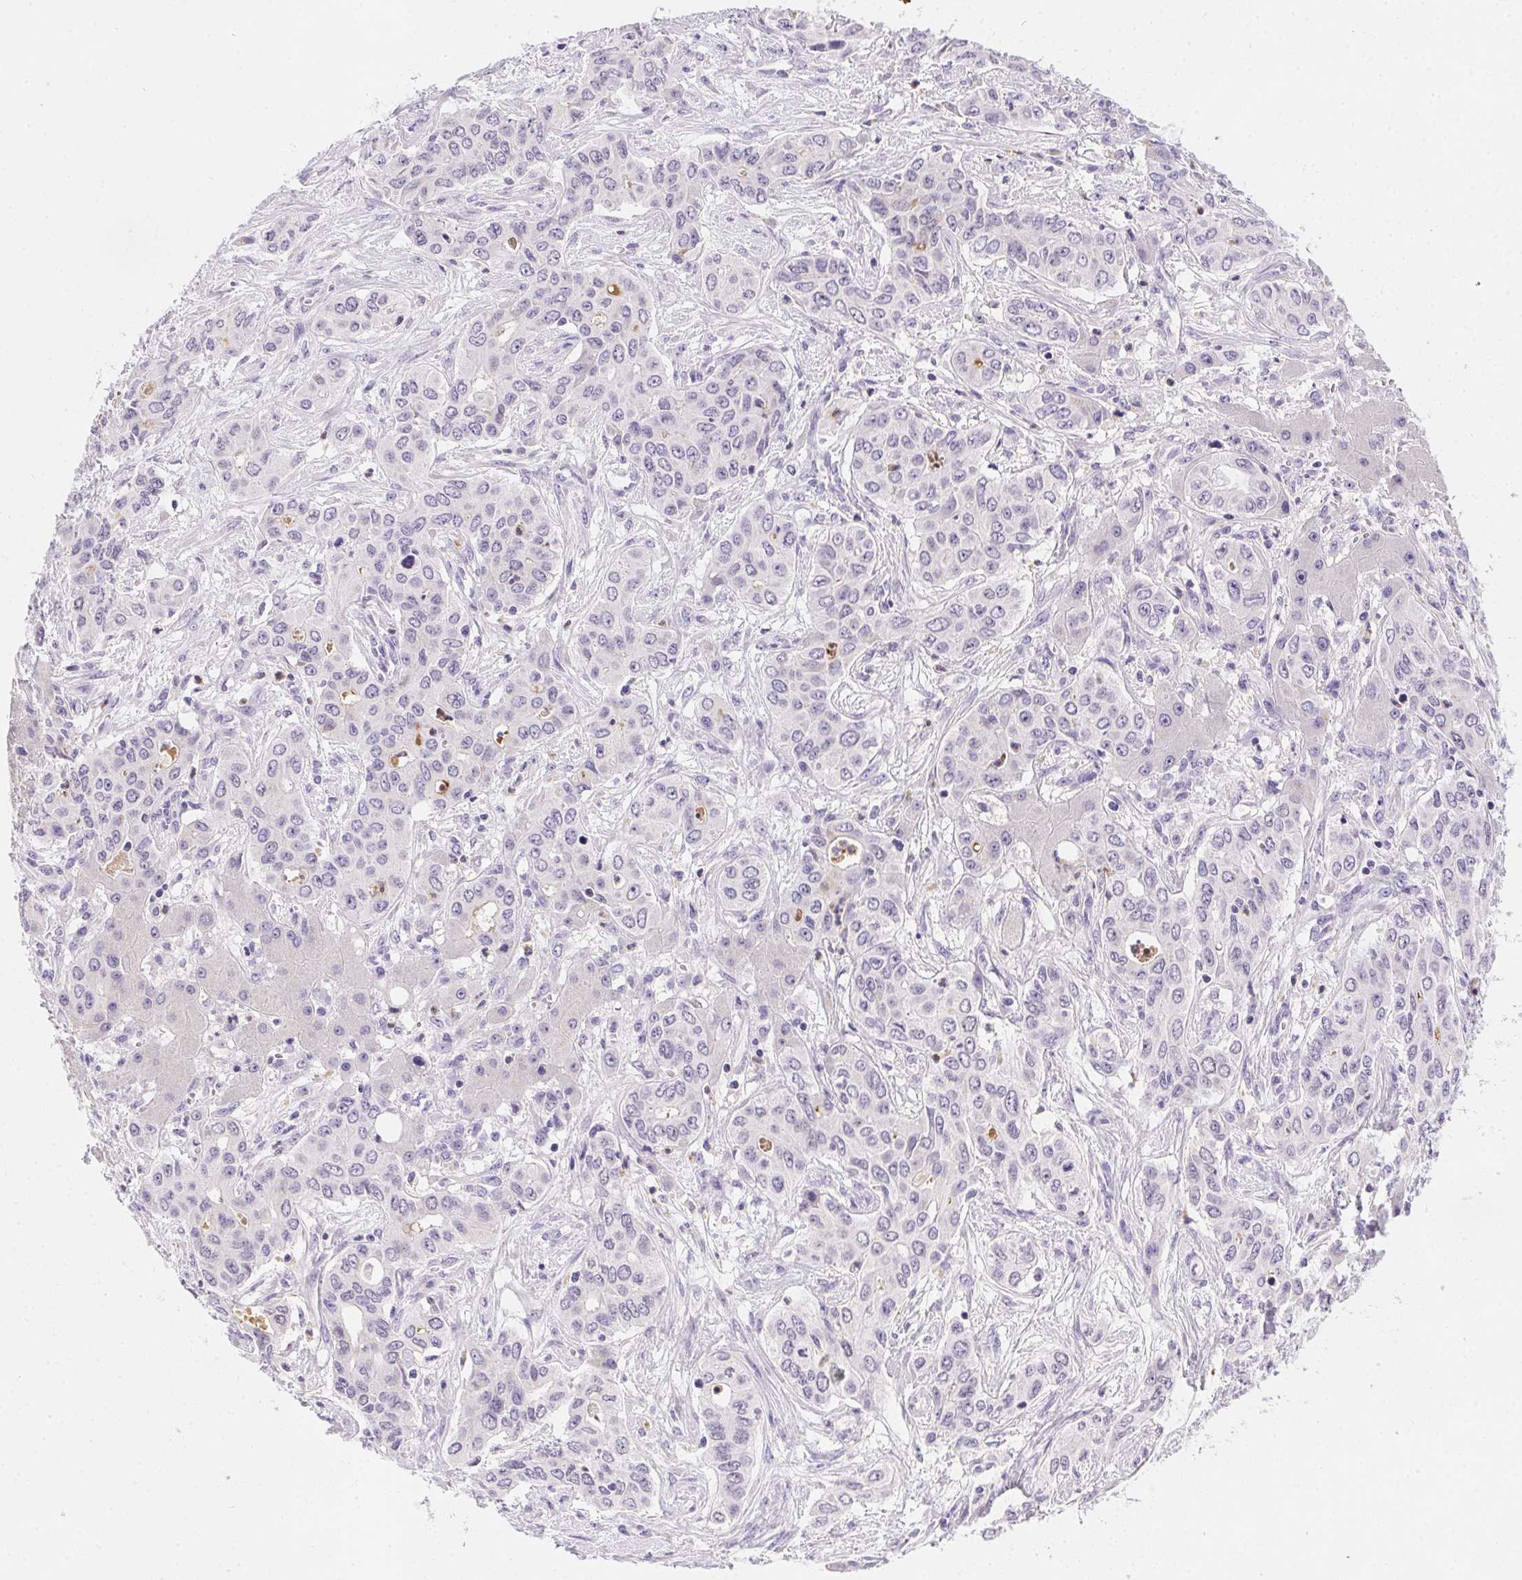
{"staining": {"intensity": "negative", "quantity": "none", "location": "none"}, "tissue": "liver cancer", "cell_type": "Tumor cells", "image_type": "cancer", "snomed": [{"axis": "morphology", "description": "Cholangiocarcinoma"}, {"axis": "topography", "description": "Liver"}], "caption": "There is no significant positivity in tumor cells of cholangiocarcinoma (liver). The staining was performed using DAB to visualize the protein expression in brown, while the nuclei were stained in blue with hematoxylin (Magnification: 20x).", "gene": "SSTR4", "patient": {"sex": "female", "age": 65}}